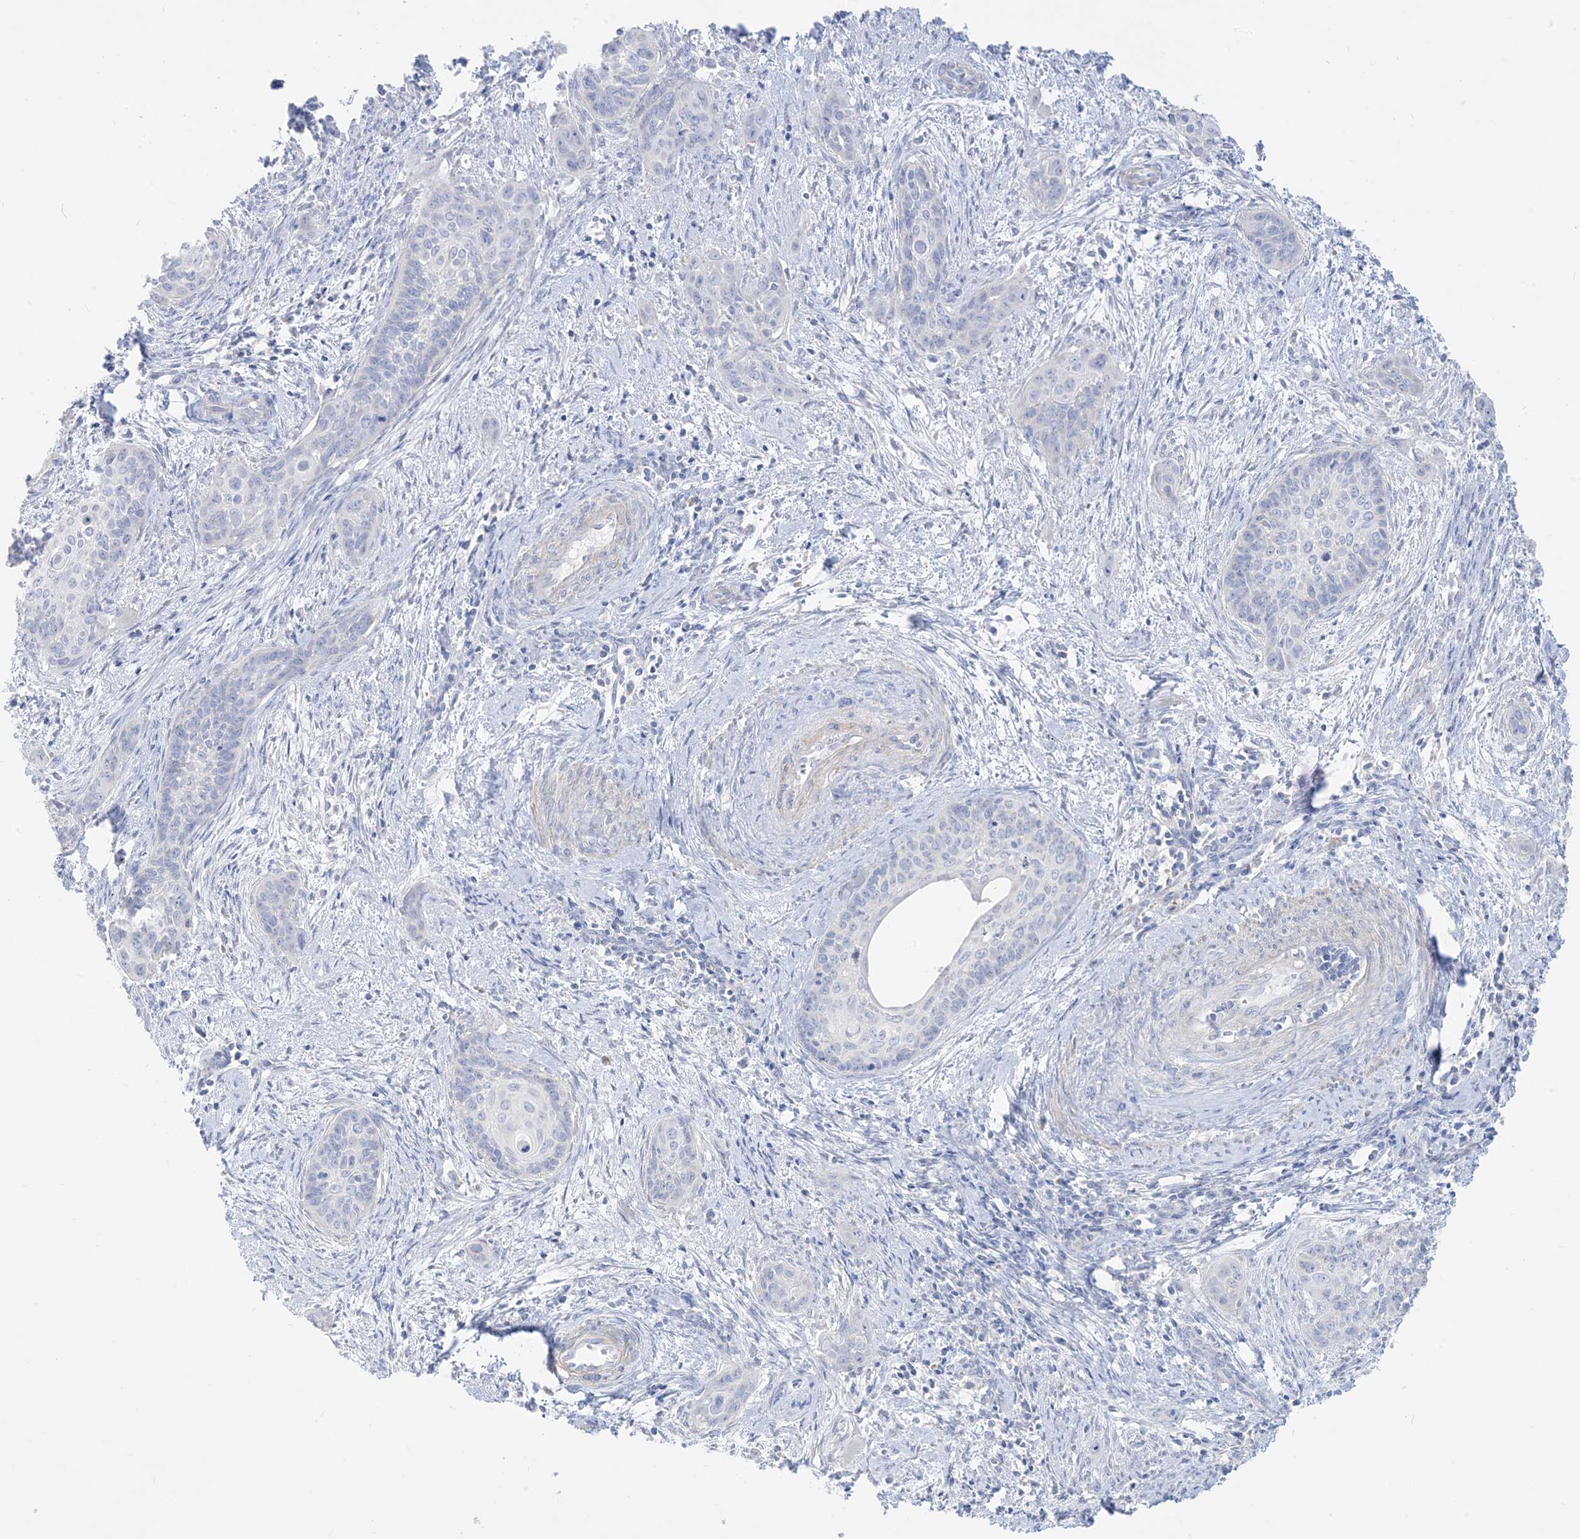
{"staining": {"intensity": "negative", "quantity": "none", "location": "none"}, "tissue": "cervical cancer", "cell_type": "Tumor cells", "image_type": "cancer", "snomed": [{"axis": "morphology", "description": "Squamous cell carcinoma, NOS"}, {"axis": "topography", "description": "Cervix"}], "caption": "Immunohistochemical staining of human cervical cancer (squamous cell carcinoma) reveals no significant expression in tumor cells.", "gene": "SLC26A3", "patient": {"sex": "female", "age": 33}}